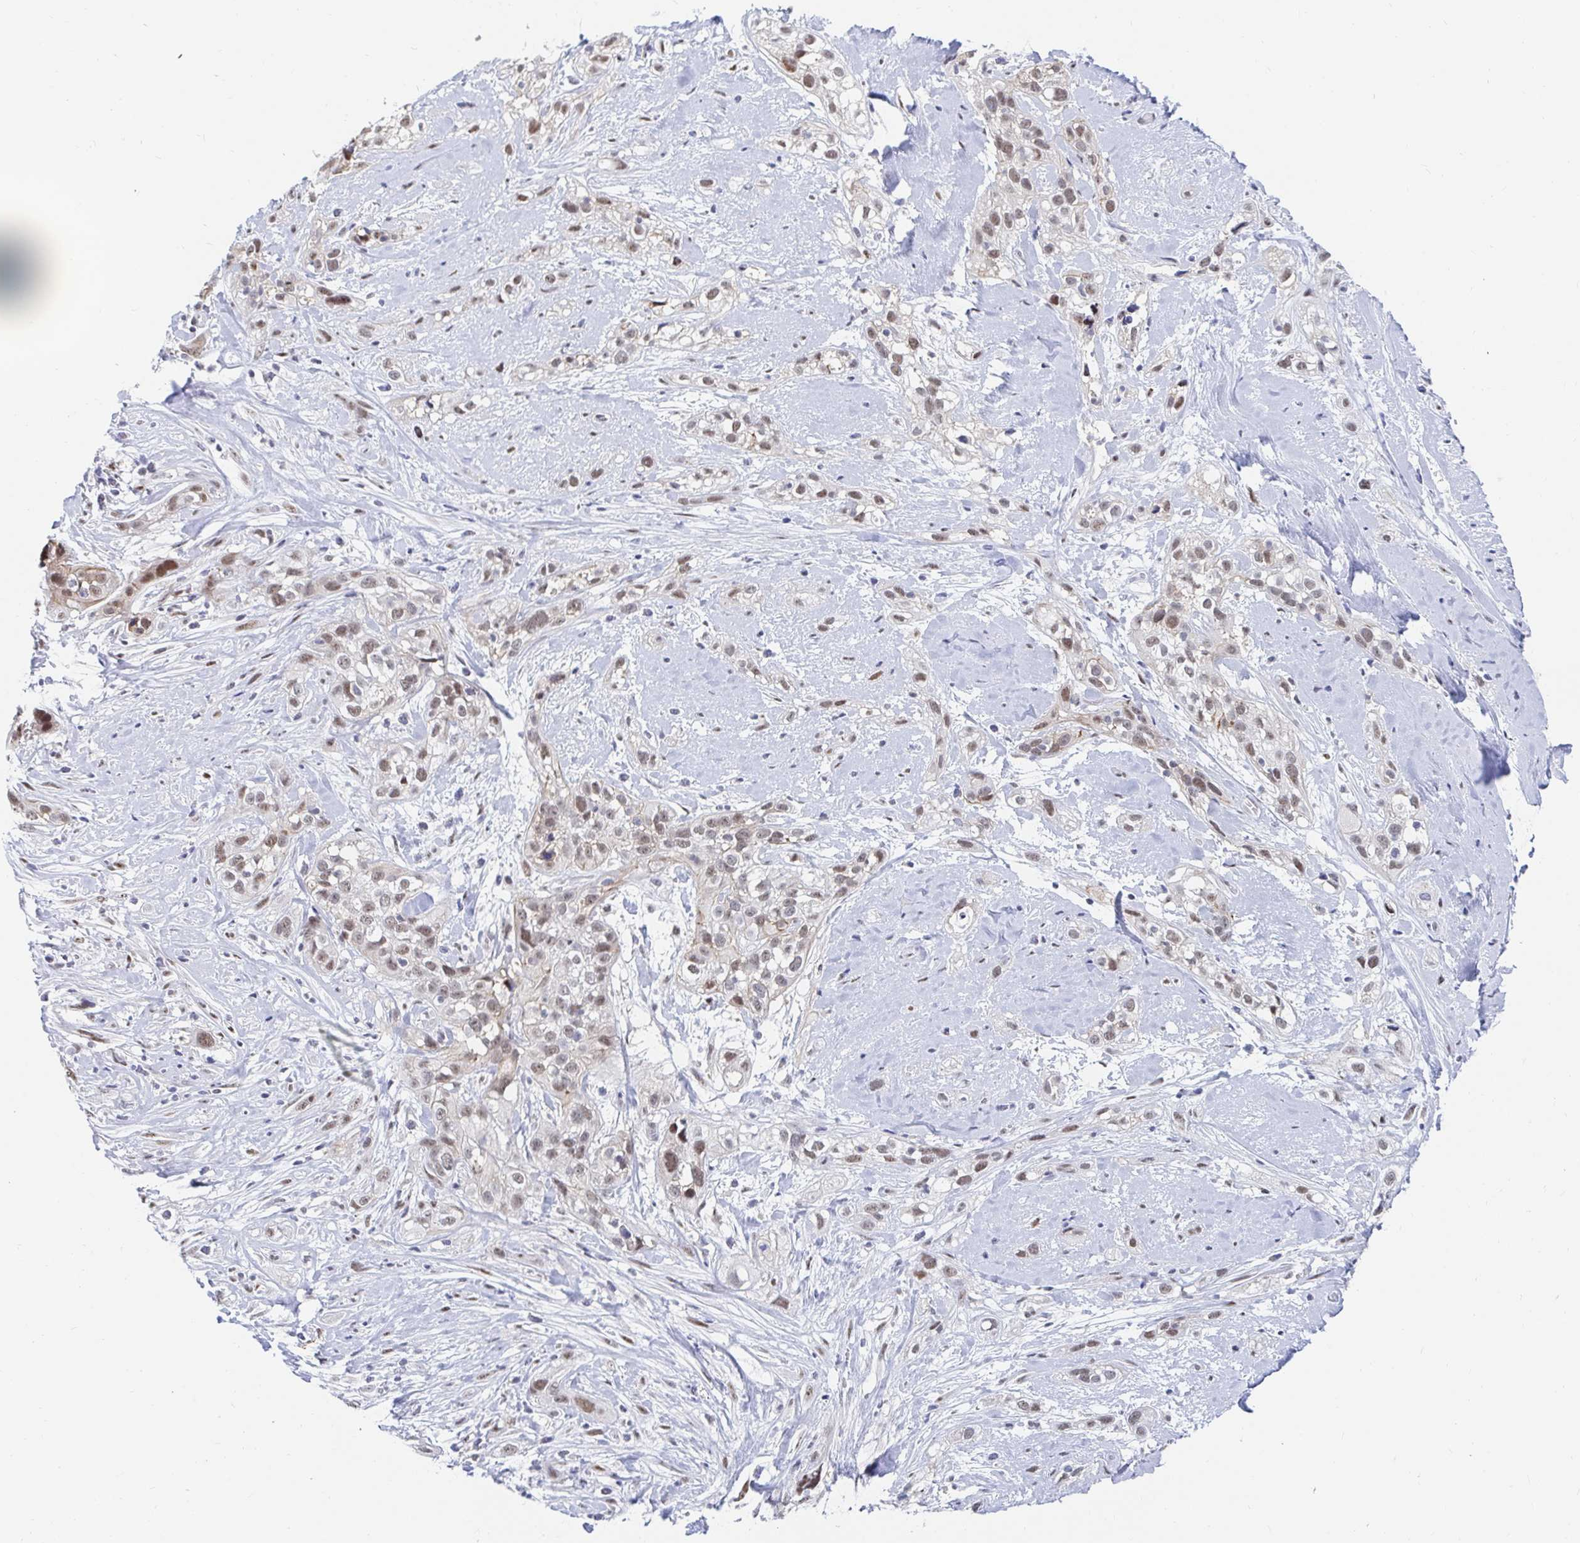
{"staining": {"intensity": "moderate", "quantity": ">75%", "location": "nuclear"}, "tissue": "skin cancer", "cell_type": "Tumor cells", "image_type": "cancer", "snomed": [{"axis": "morphology", "description": "Squamous cell carcinoma, NOS"}, {"axis": "topography", "description": "Skin"}], "caption": "Immunohistochemistry (IHC) (DAB) staining of skin cancer displays moderate nuclear protein expression in approximately >75% of tumor cells.", "gene": "COL28A1", "patient": {"sex": "male", "age": 82}}